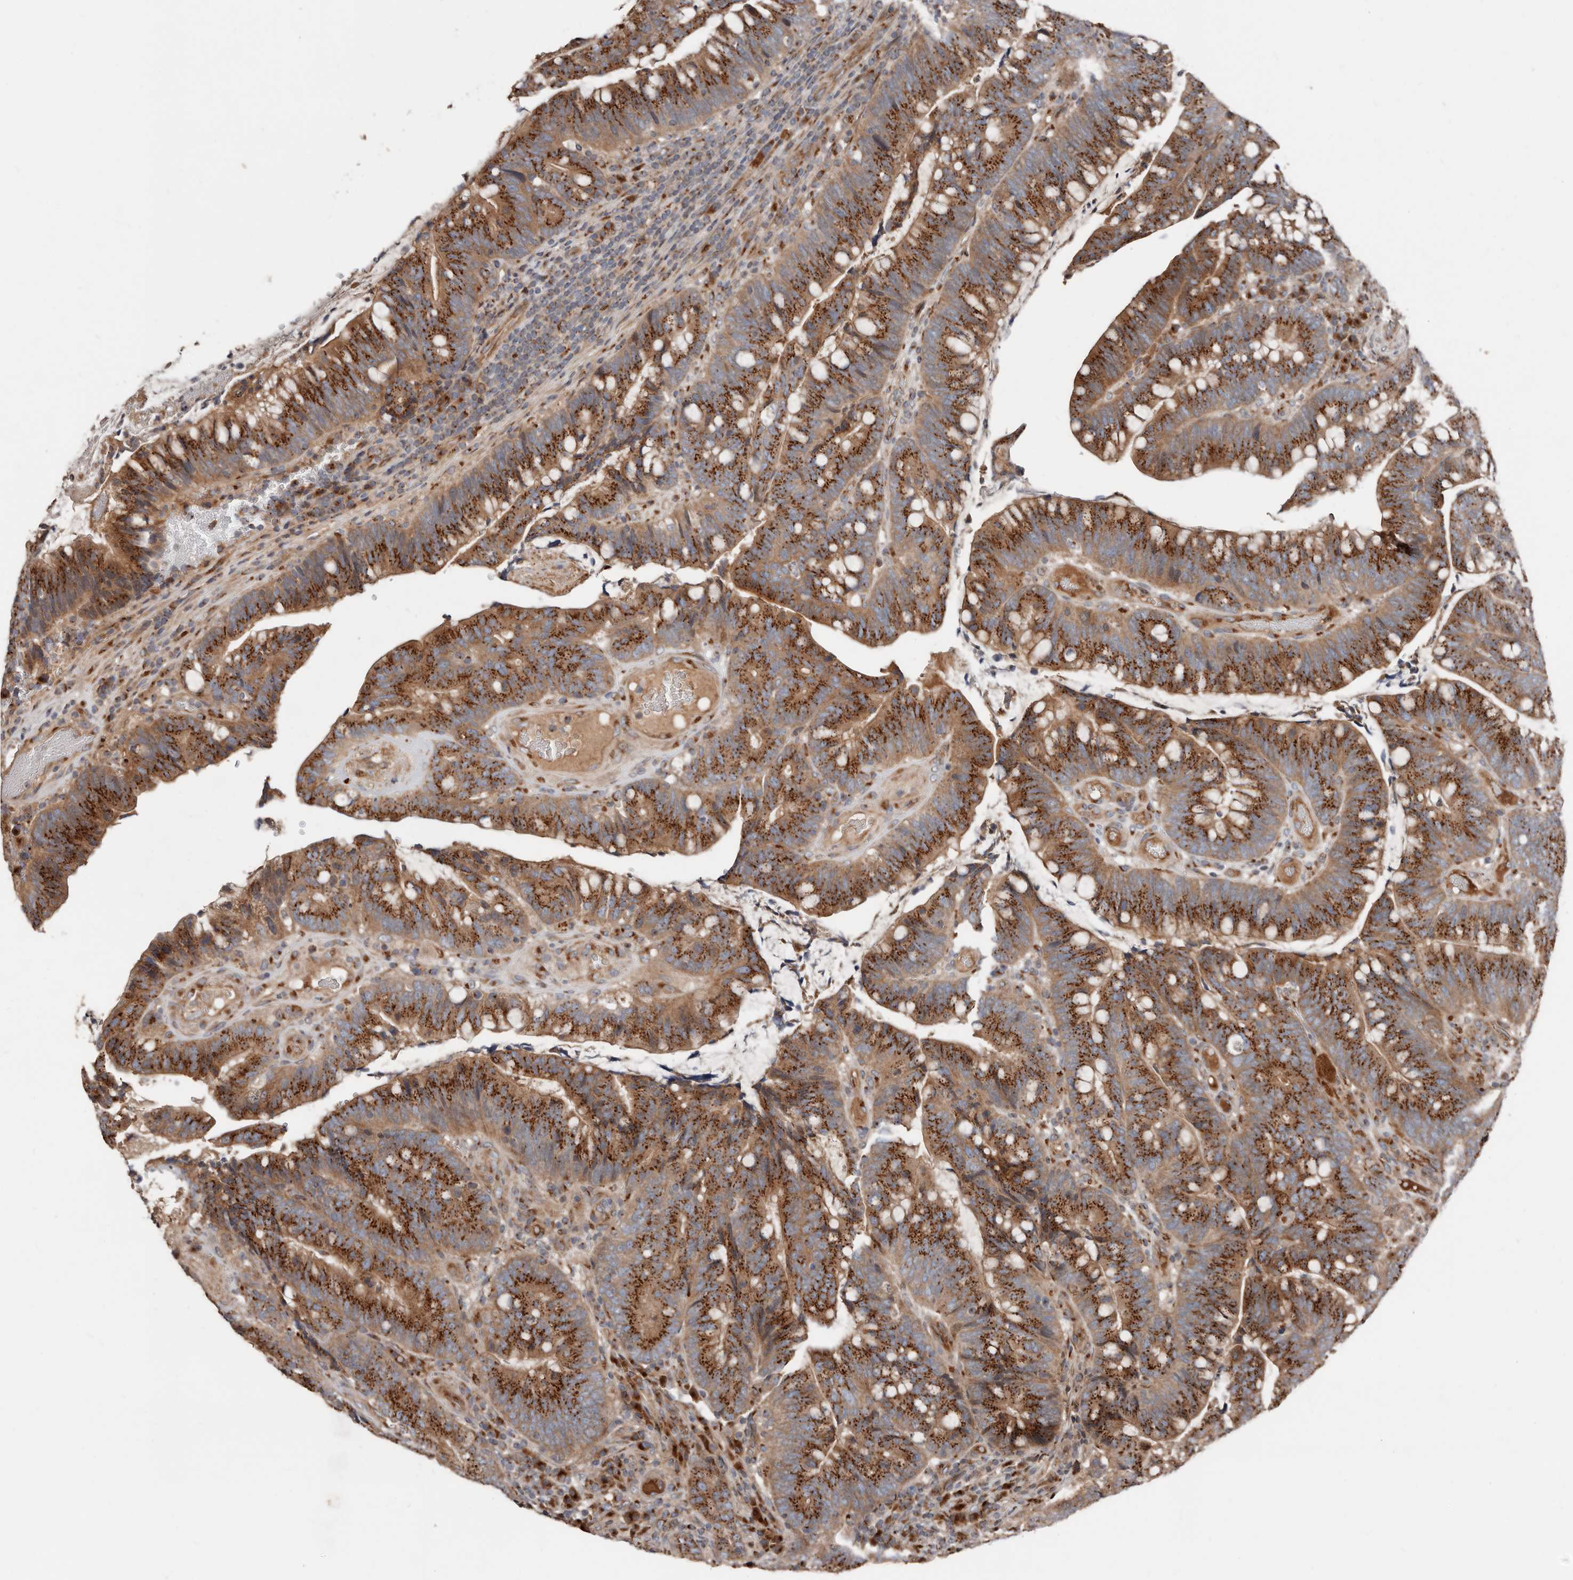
{"staining": {"intensity": "strong", "quantity": ">75%", "location": "cytoplasmic/membranous"}, "tissue": "colorectal cancer", "cell_type": "Tumor cells", "image_type": "cancer", "snomed": [{"axis": "morphology", "description": "Adenocarcinoma, NOS"}, {"axis": "topography", "description": "Colon"}], "caption": "Colorectal cancer (adenocarcinoma) stained for a protein reveals strong cytoplasmic/membranous positivity in tumor cells. The staining was performed using DAB, with brown indicating positive protein expression. Nuclei are stained blue with hematoxylin.", "gene": "COG1", "patient": {"sex": "female", "age": 66}}